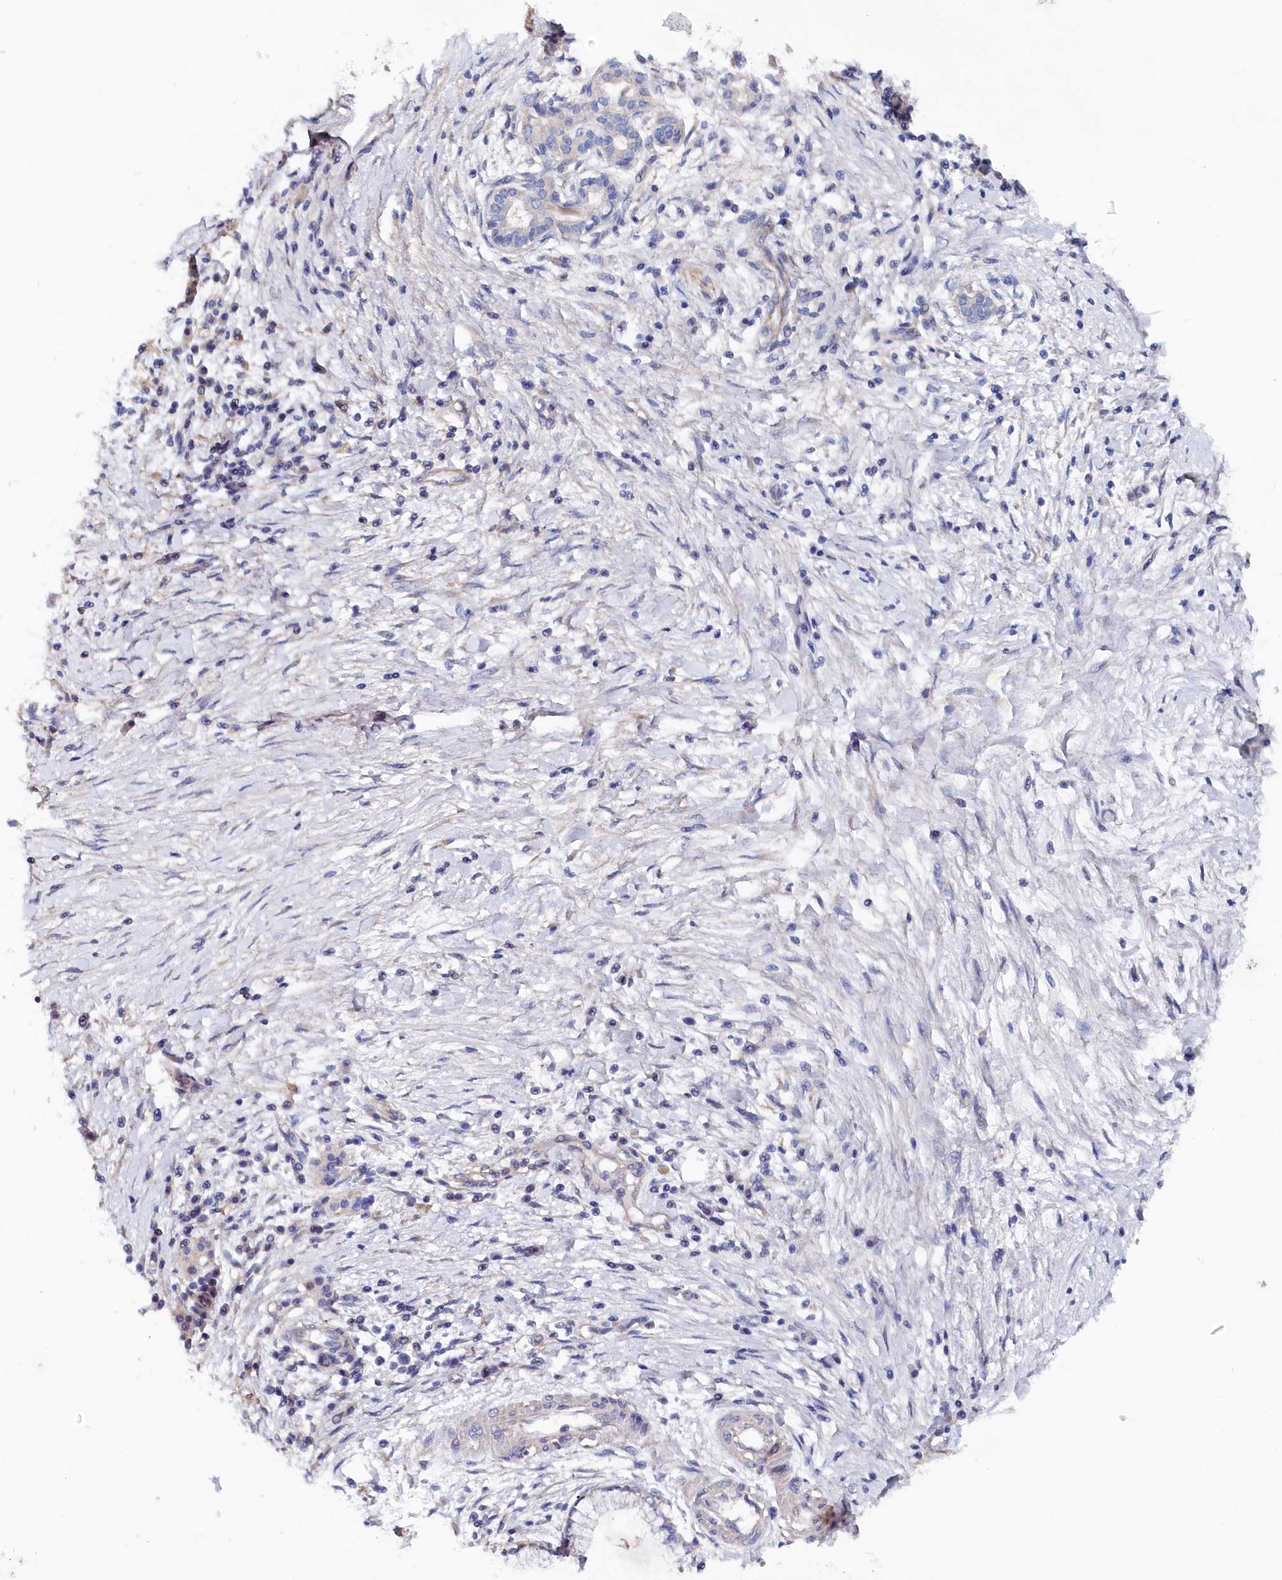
{"staining": {"intensity": "negative", "quantity": "none", "location": "none"}, "tissue": "pancreatic cancer", "cell_type": "Tumor cells", "image_type": "cancer", "snomed": [{"axis": "morphology", "description": "Adenocarcinoma, NOS"}, {"axis": "topography", "description": "Pancreas"}], "caption": "Histopathology image shows no significant protein expression in tumor cells of adenocarcinoma (pancreatic).", "gene": "BHMT", "patient": {"sex": "male", "age": 68}}